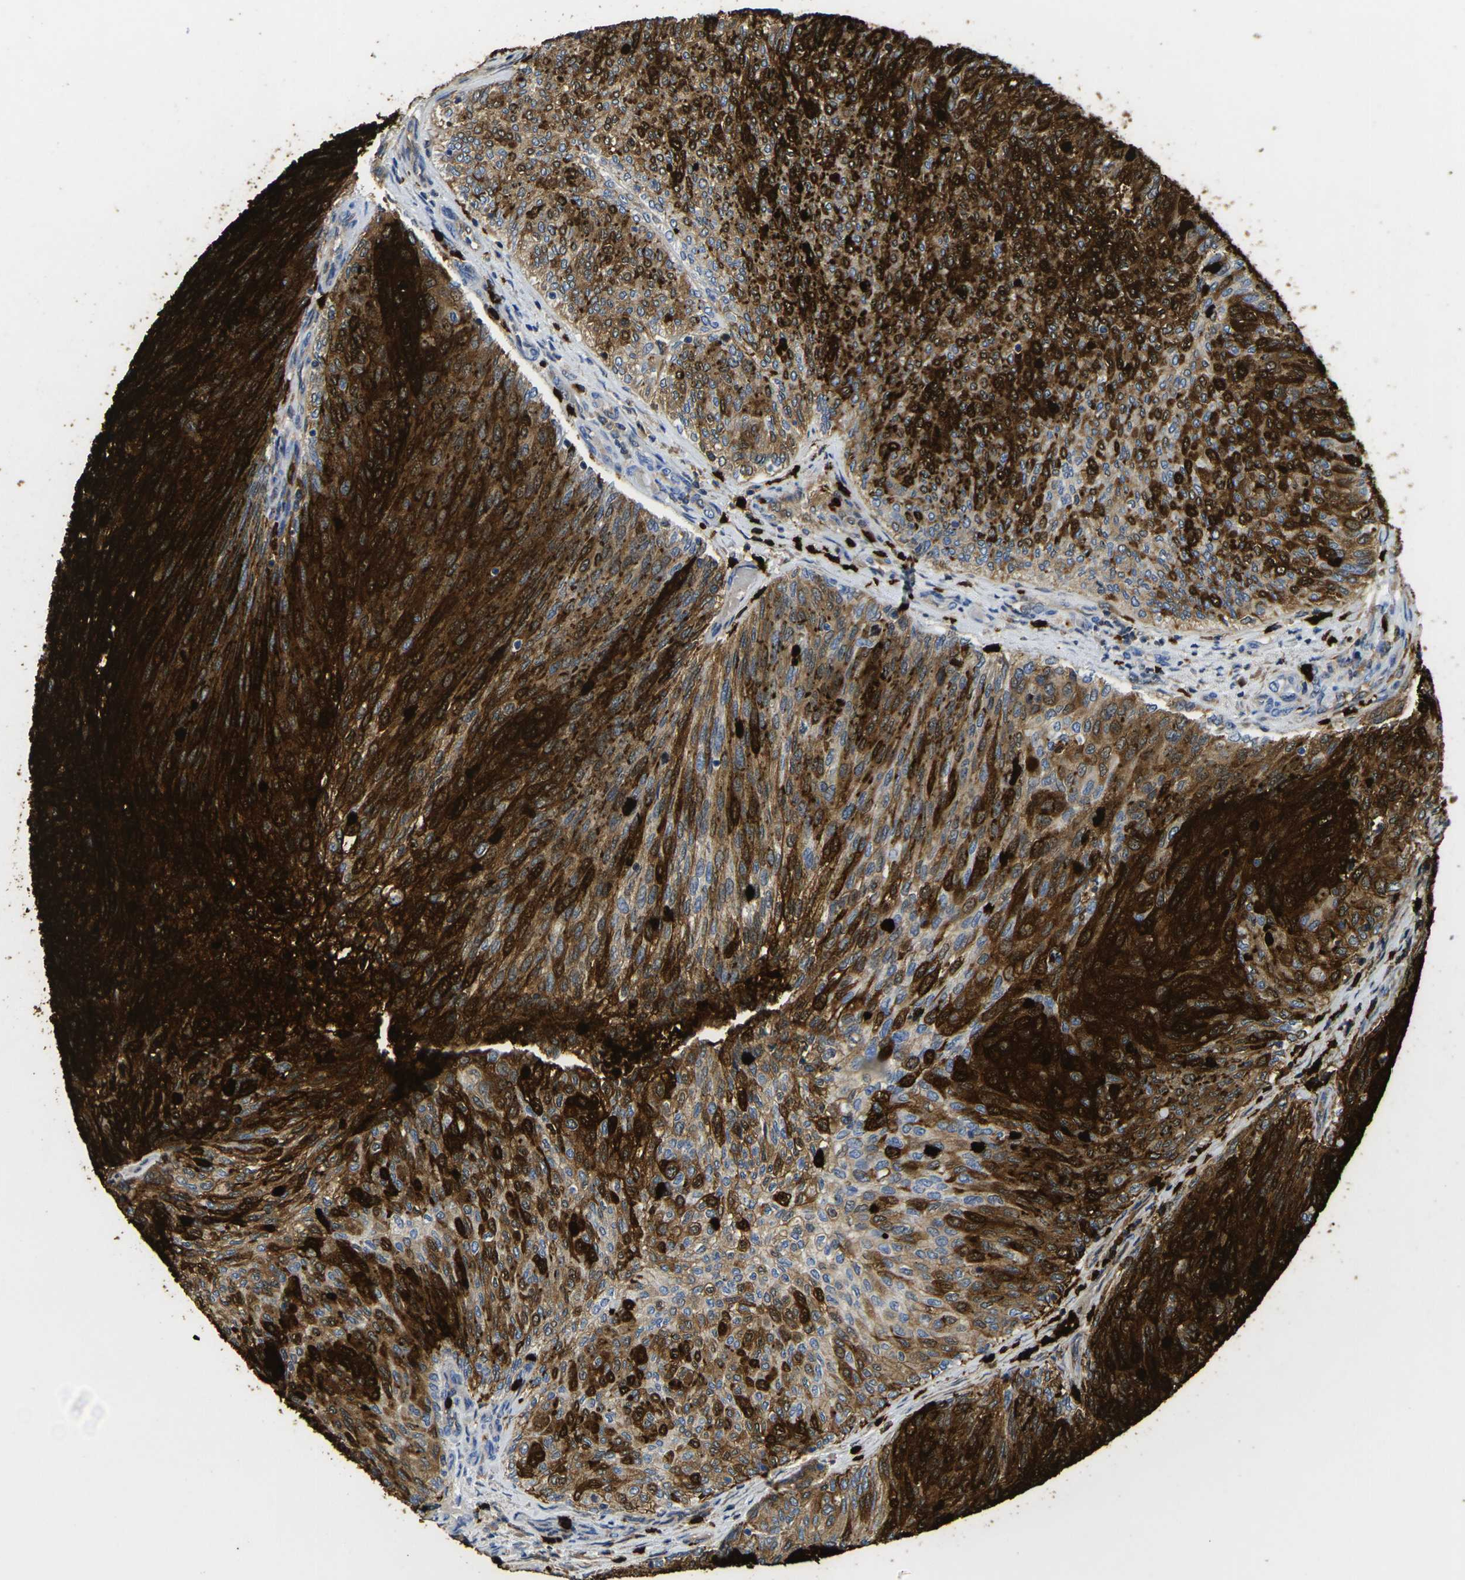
{"staining": {"intensity": "strong", "quantity": ">75%", "location": "cytoplasmic/membranous,nuclear"}, "tissue": "urothelial cancer", "cell_type": "Tumor cells", "image_type": "cancer", "snomed": [{"axis": "morphology", "description": "Urothelial carcinoma, Low grade"}, {"axis": "topography", "description": "Urinary bladder"}], "caption": "Immunohistochemical staining of human low-grade urothelial carcinoma exhibits high levels of strong cytoplasmic/membranous and nuclear expression in about >75% of tumor cells.", "gene": "S100A9", "patient": {"sex": "female", "age": 79}}